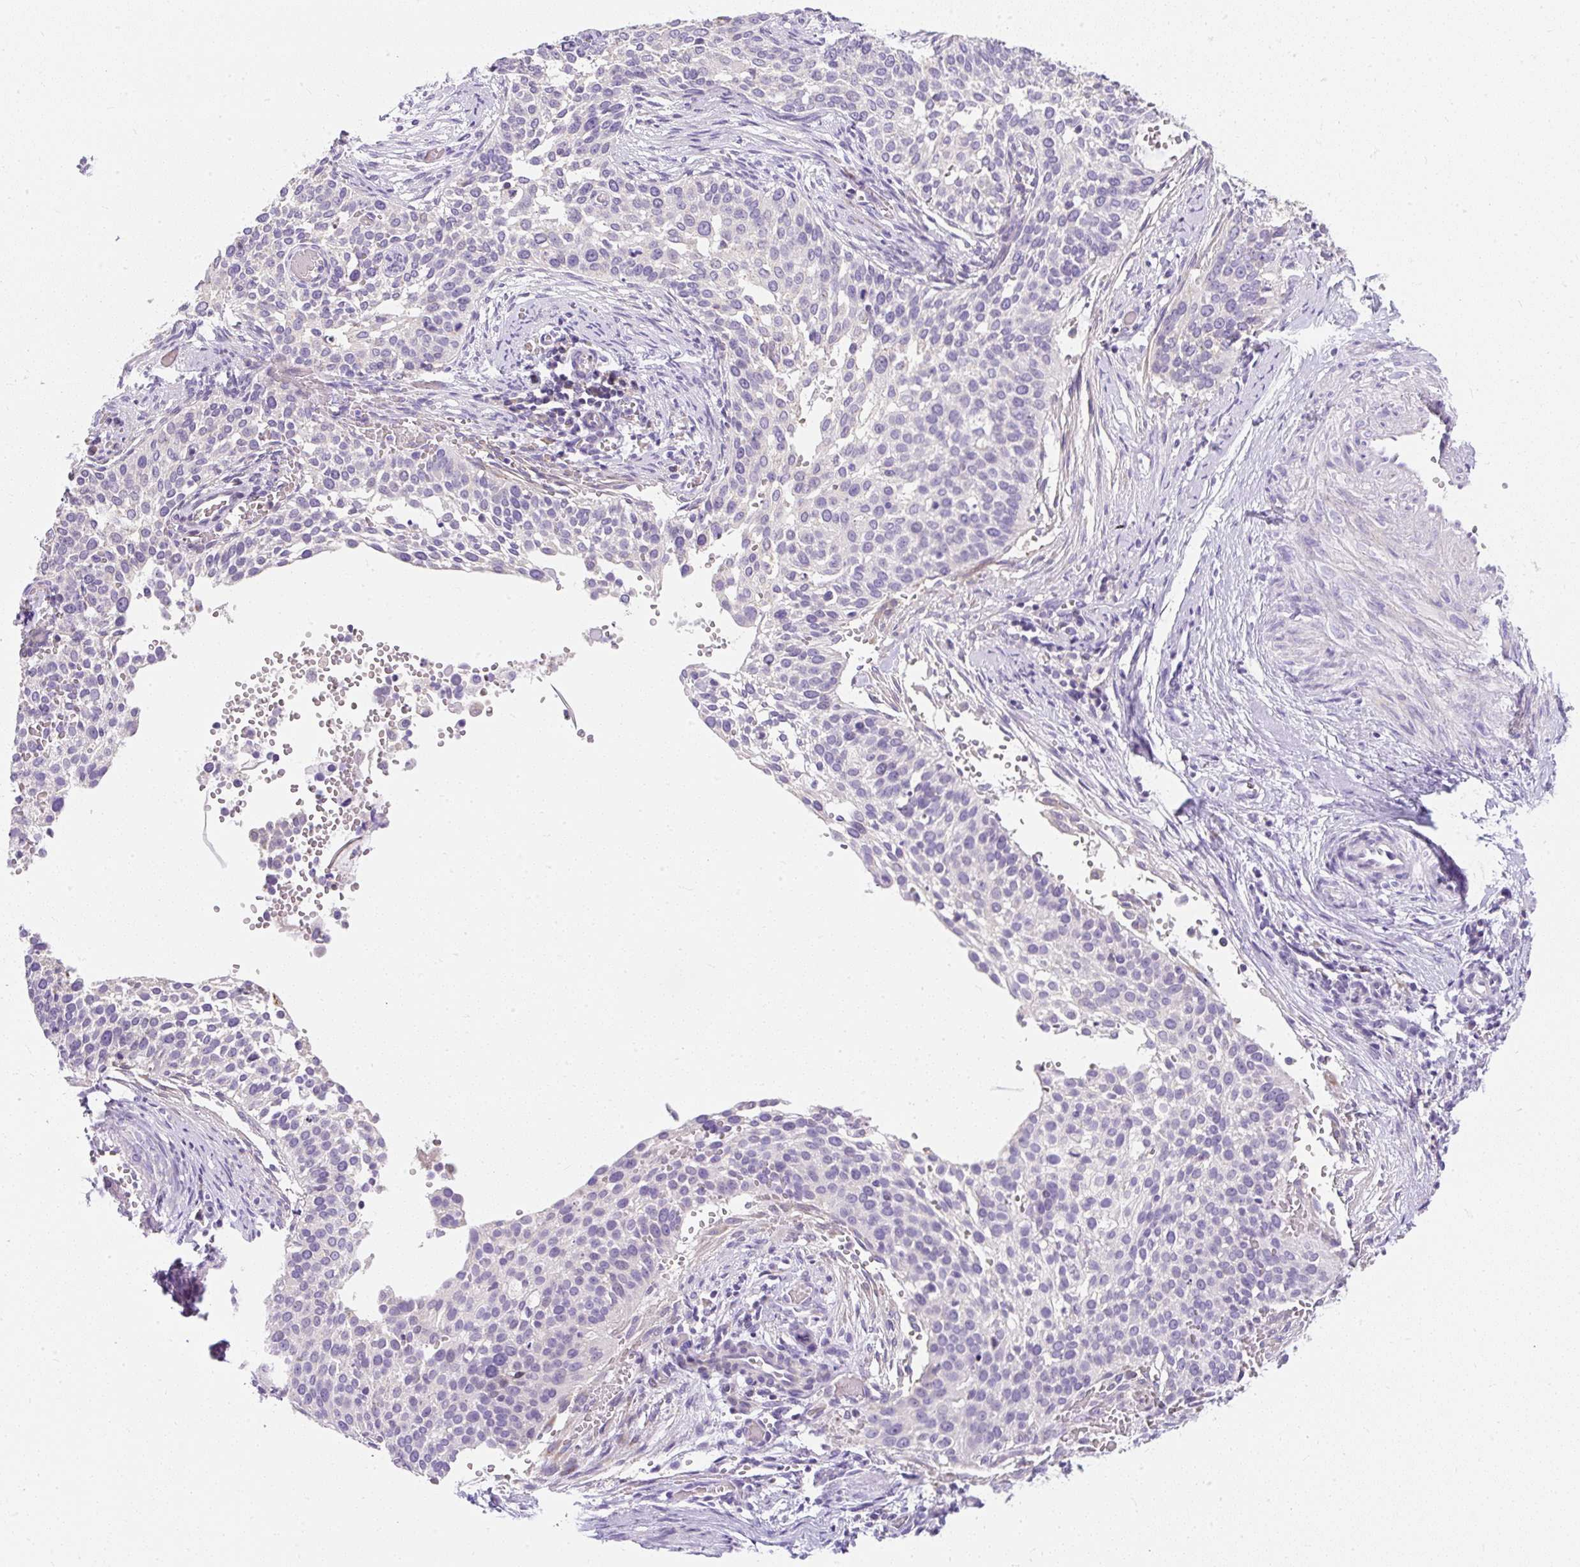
{"staining": {"intensity": "negative", "quantity": "none", "location": "none"}, "tissue": "cervical cancer", "cell_type": "Tumor cells", "image_type": "cancer", "snomed": [{"axis": "morphology", "description": "Squamous cell carcinoma, NOS"}, {"axis": "topography", "description": "Cervix"}], "caption": "Cervical squamous cell carcinoma was stained to show a protein in brown. There is no significant positivity in tumor cells.", "gene": "DTX4", "patient": {"sex": "female", "age": 44}}